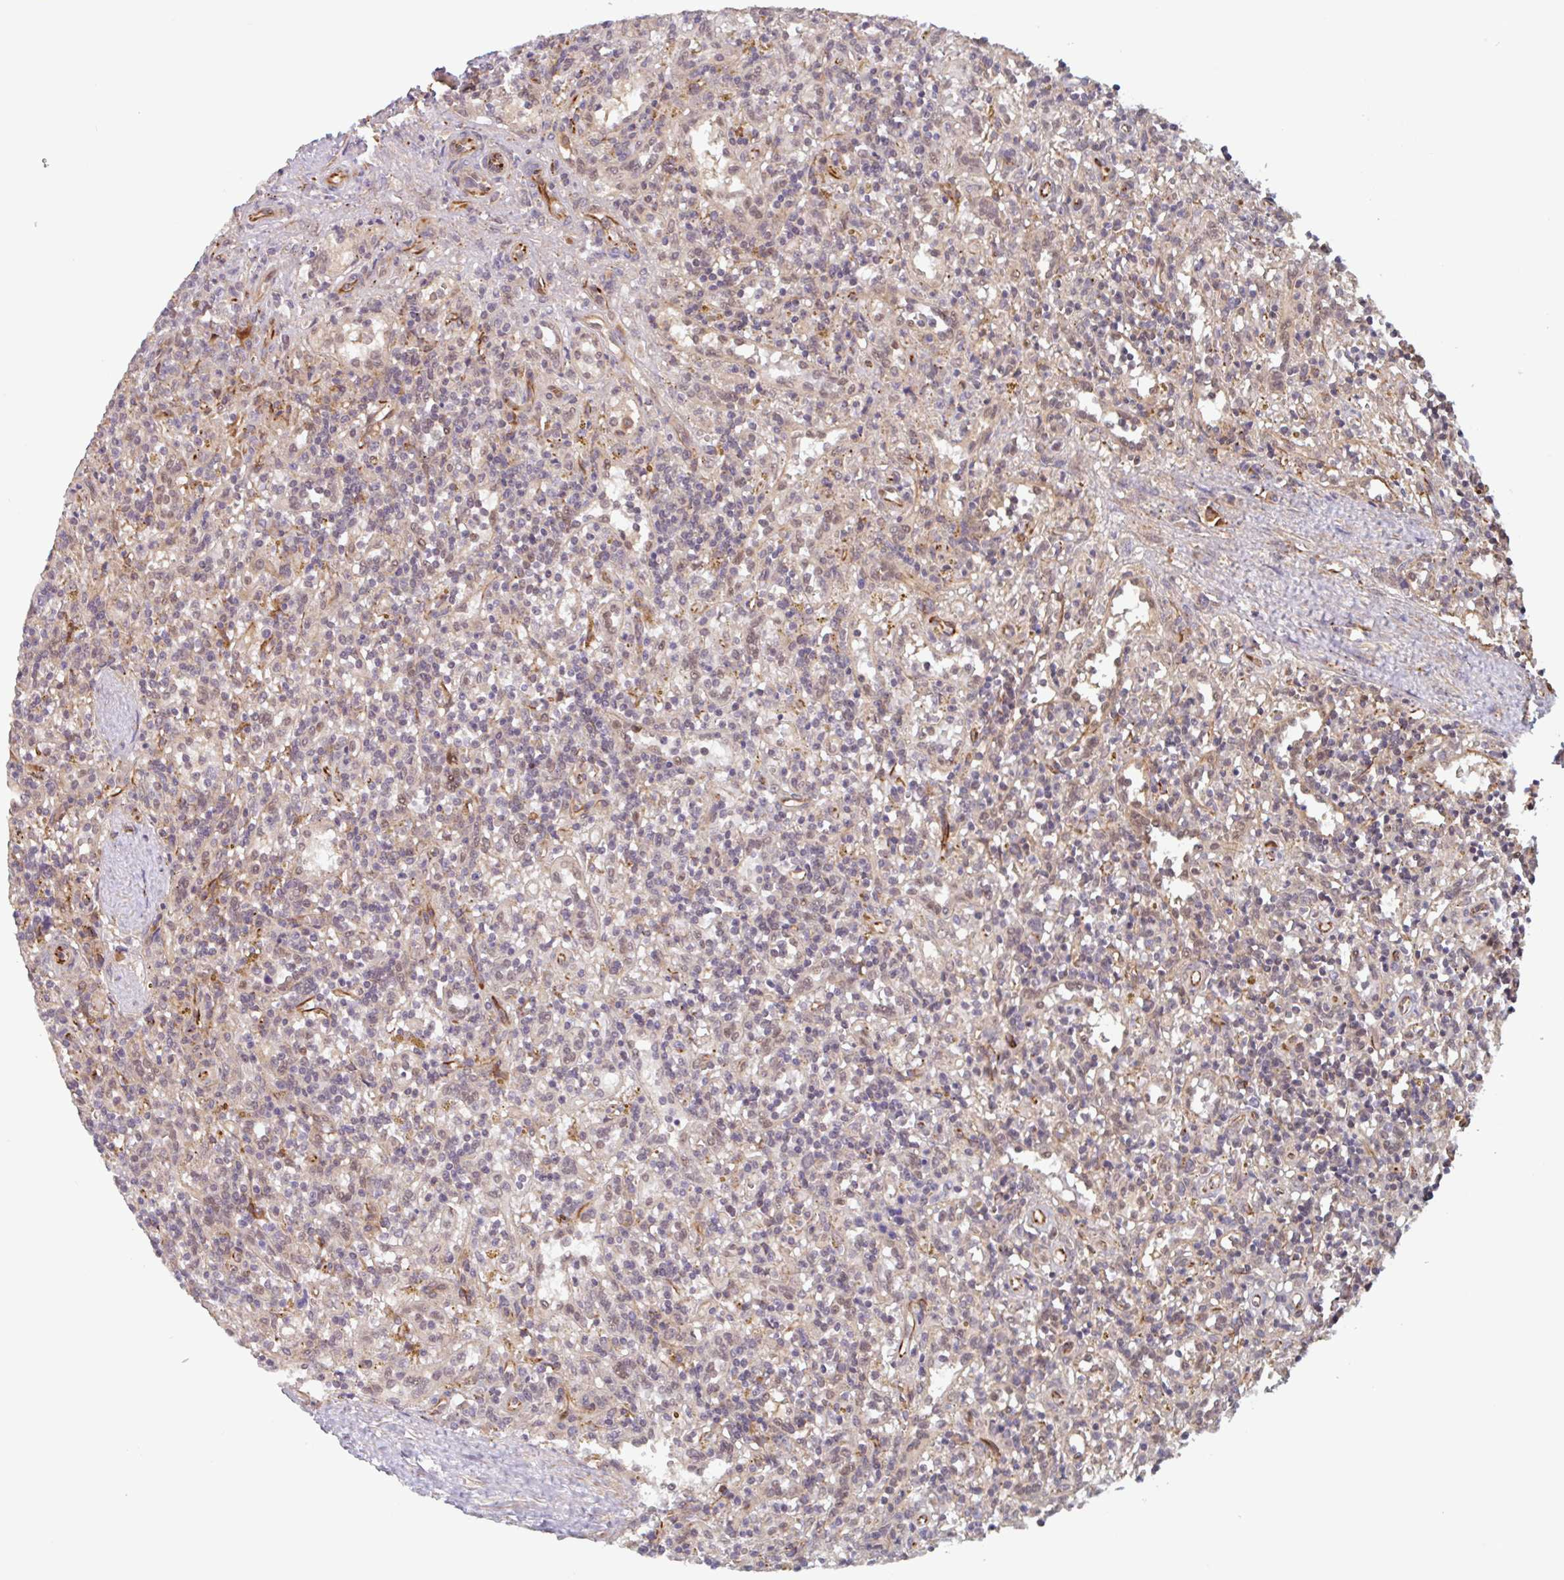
{"staining": {"intensity": "weak", "quantity": "<25%", "location": "nuclear"}, "tissue": "lymphoma", "cell_type": "Tumor cells", "image_type": "cancer", "snomed": [{"axis": "morphology", "description": "Malignant lymphoma, non-Hodgkin's type, Low grade"}, {"axis": "topography", "description": "Spleen"}], "caption": "The immunohistochemistry image has no significant positivity in tumor cells of lymphoma tissue.", "gene": "NUB1", "patient": {"sex": "male", "age": 67}}